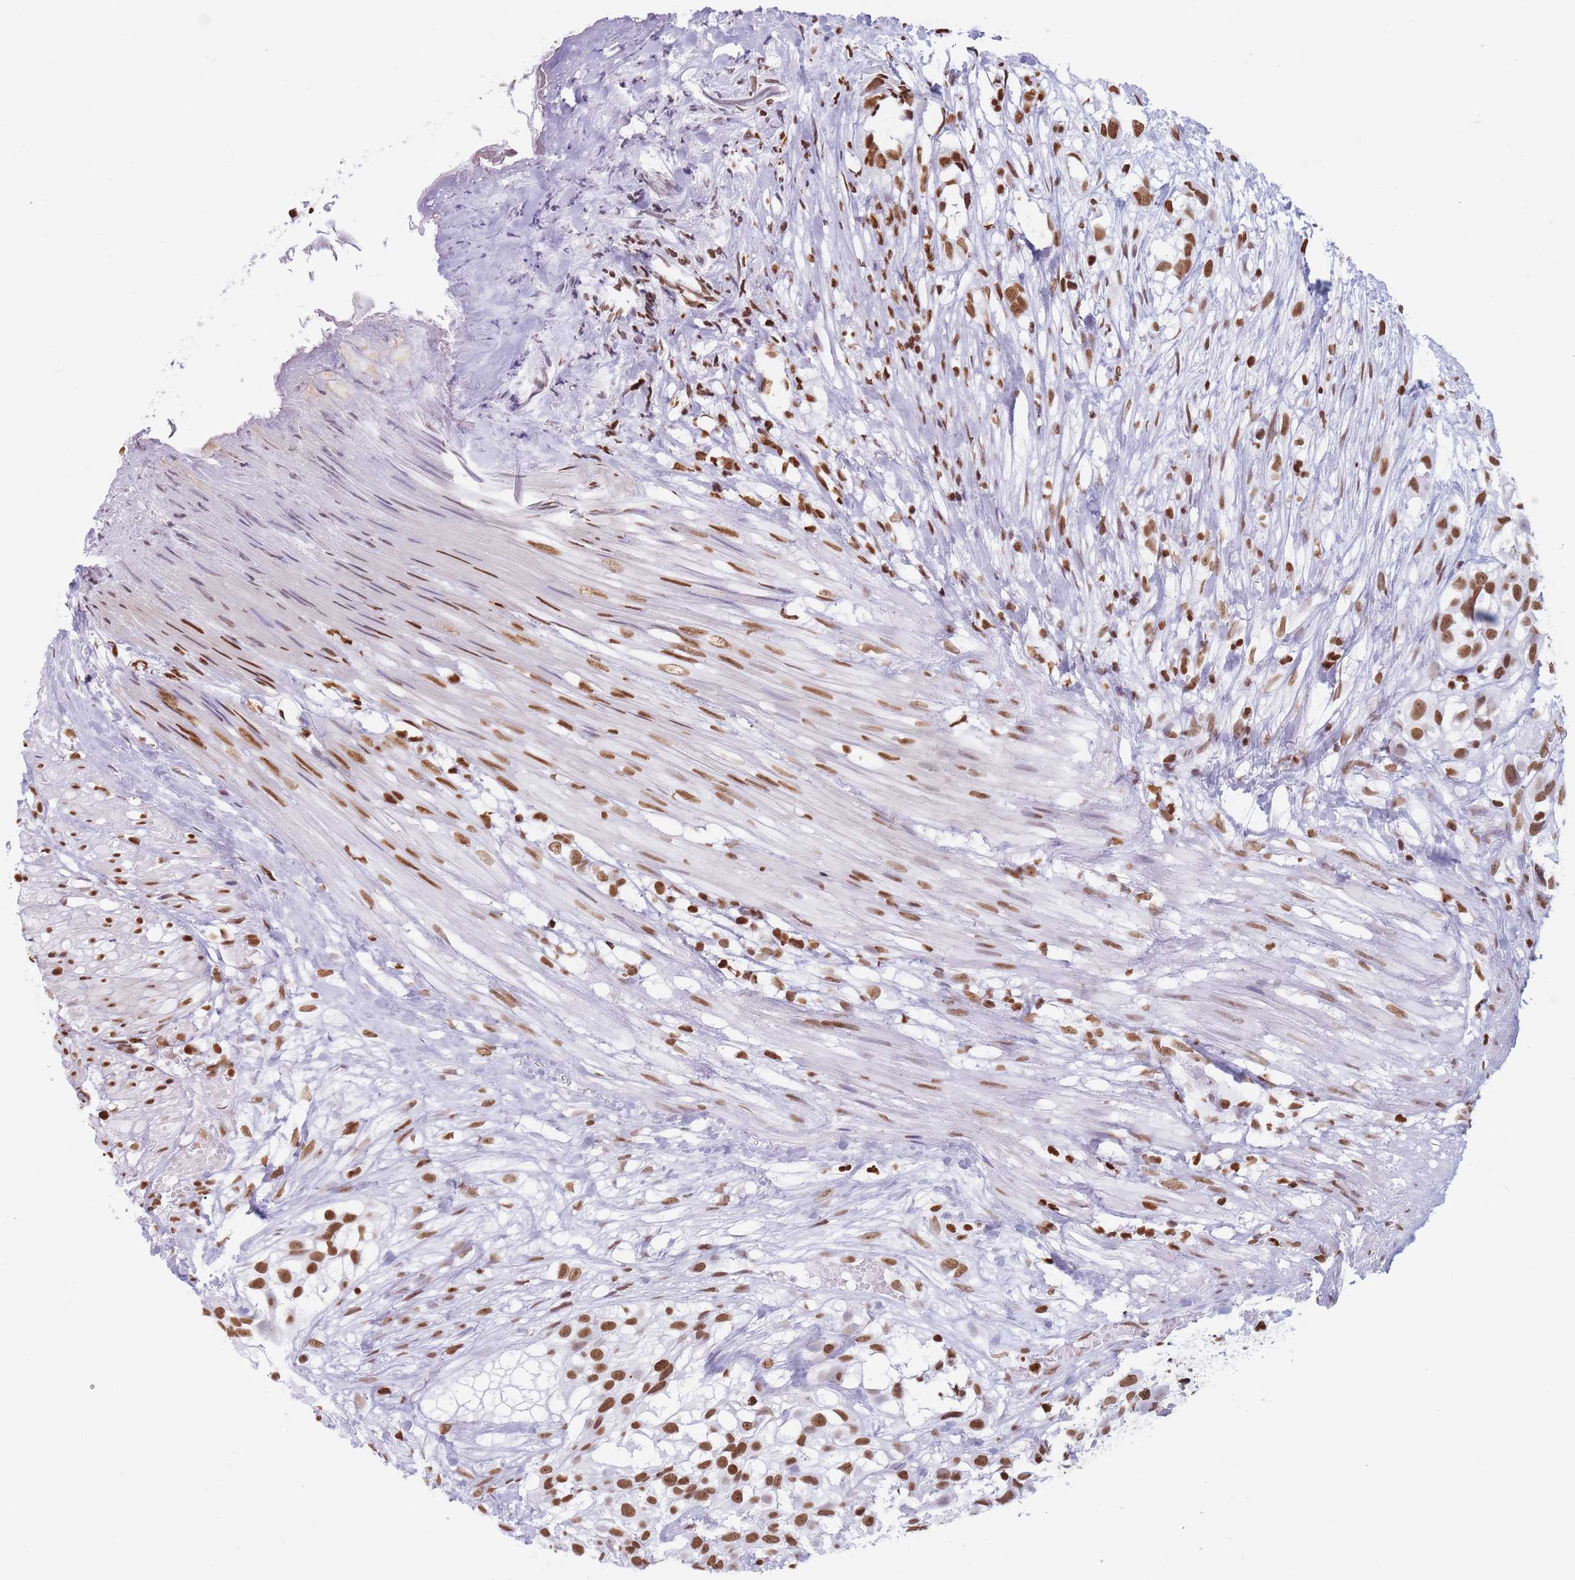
{"staining": {"intensity": "moderate", "quantity": ">75%", "location": "nuclear"}, "tissue": "urothelial cancer", "cell_type": "Tumor cells", "image_type": "cancer", "snomed": [{"axis": "morphology", "description": "Urothelial carcinoma, High grade"}, {"axis": "topography", "description": "Urinary bladder"}], "caption": "Protein positivity by immunohistochemistry shows moderate nuclear positivity in approximately >75% of tumor cells in high-grade urothelial carcinoma.", "gene": "RYK", "patient": {"sex": "male", "age": 56}}